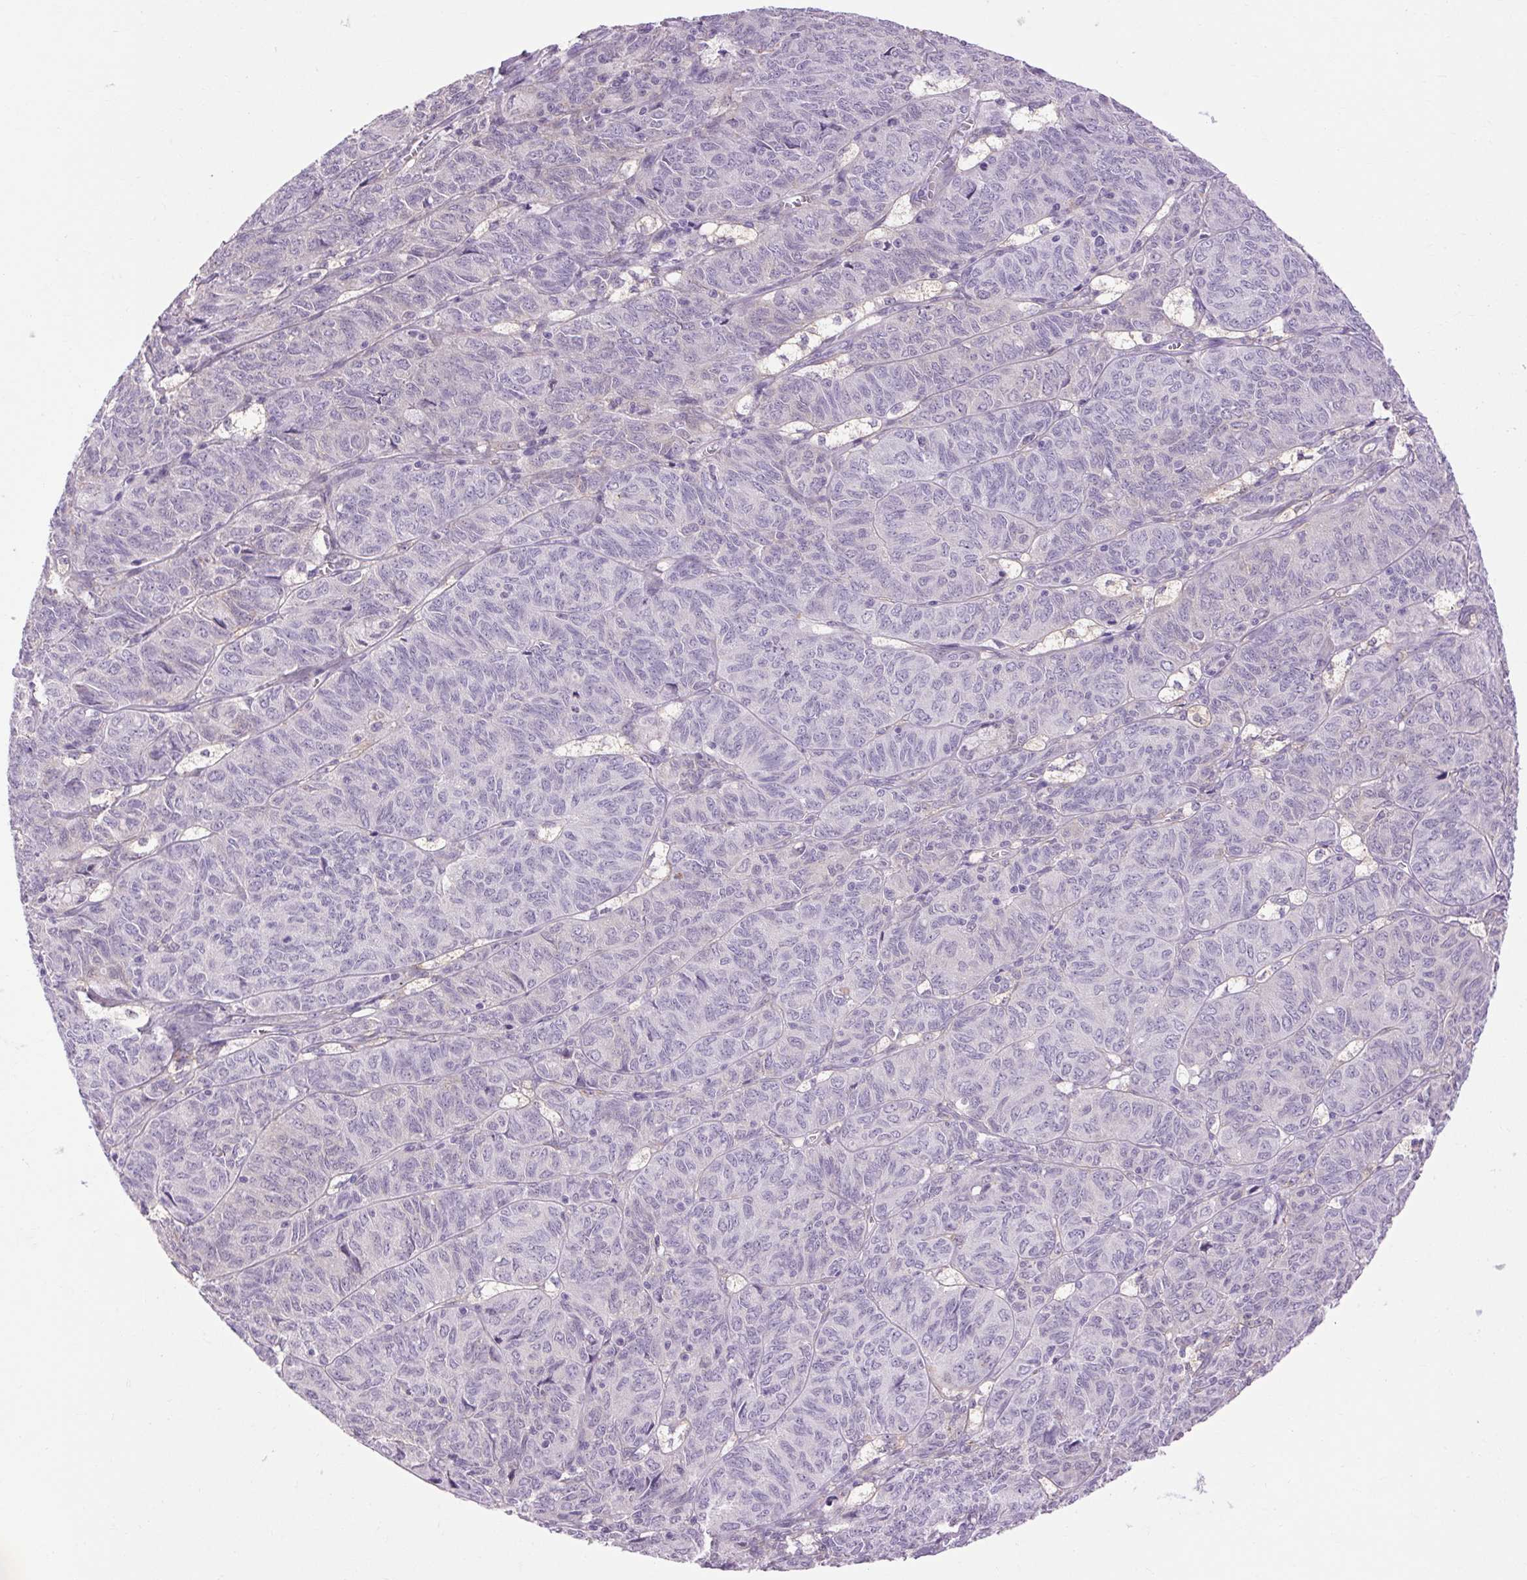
{"staining": {"intensity": "negative", "quantity": "none", "location": "none"}, "tissue": "ovarian cancer", "cell_type": "Tumor cells", "image_type": "cancer", "snomed": [{"axis": "morphology", "description": "Carcinoma, endometroid"}, {"axis": "topography", "description": "Ovary"}], "caption": "High power microscopy histopathology image of an immunohistochemistry histopathology image of ovarian cancer (endometroid carcinoma), revealing no significant staining in tumor cells. (DAB (3,3'-diaminobenzidine) immunohistochemistry (IHC) visualized using brightfield microscopy, high magnification).", "gene": "SOWAHC", "patient": {"sex": "female", "age": 80}}